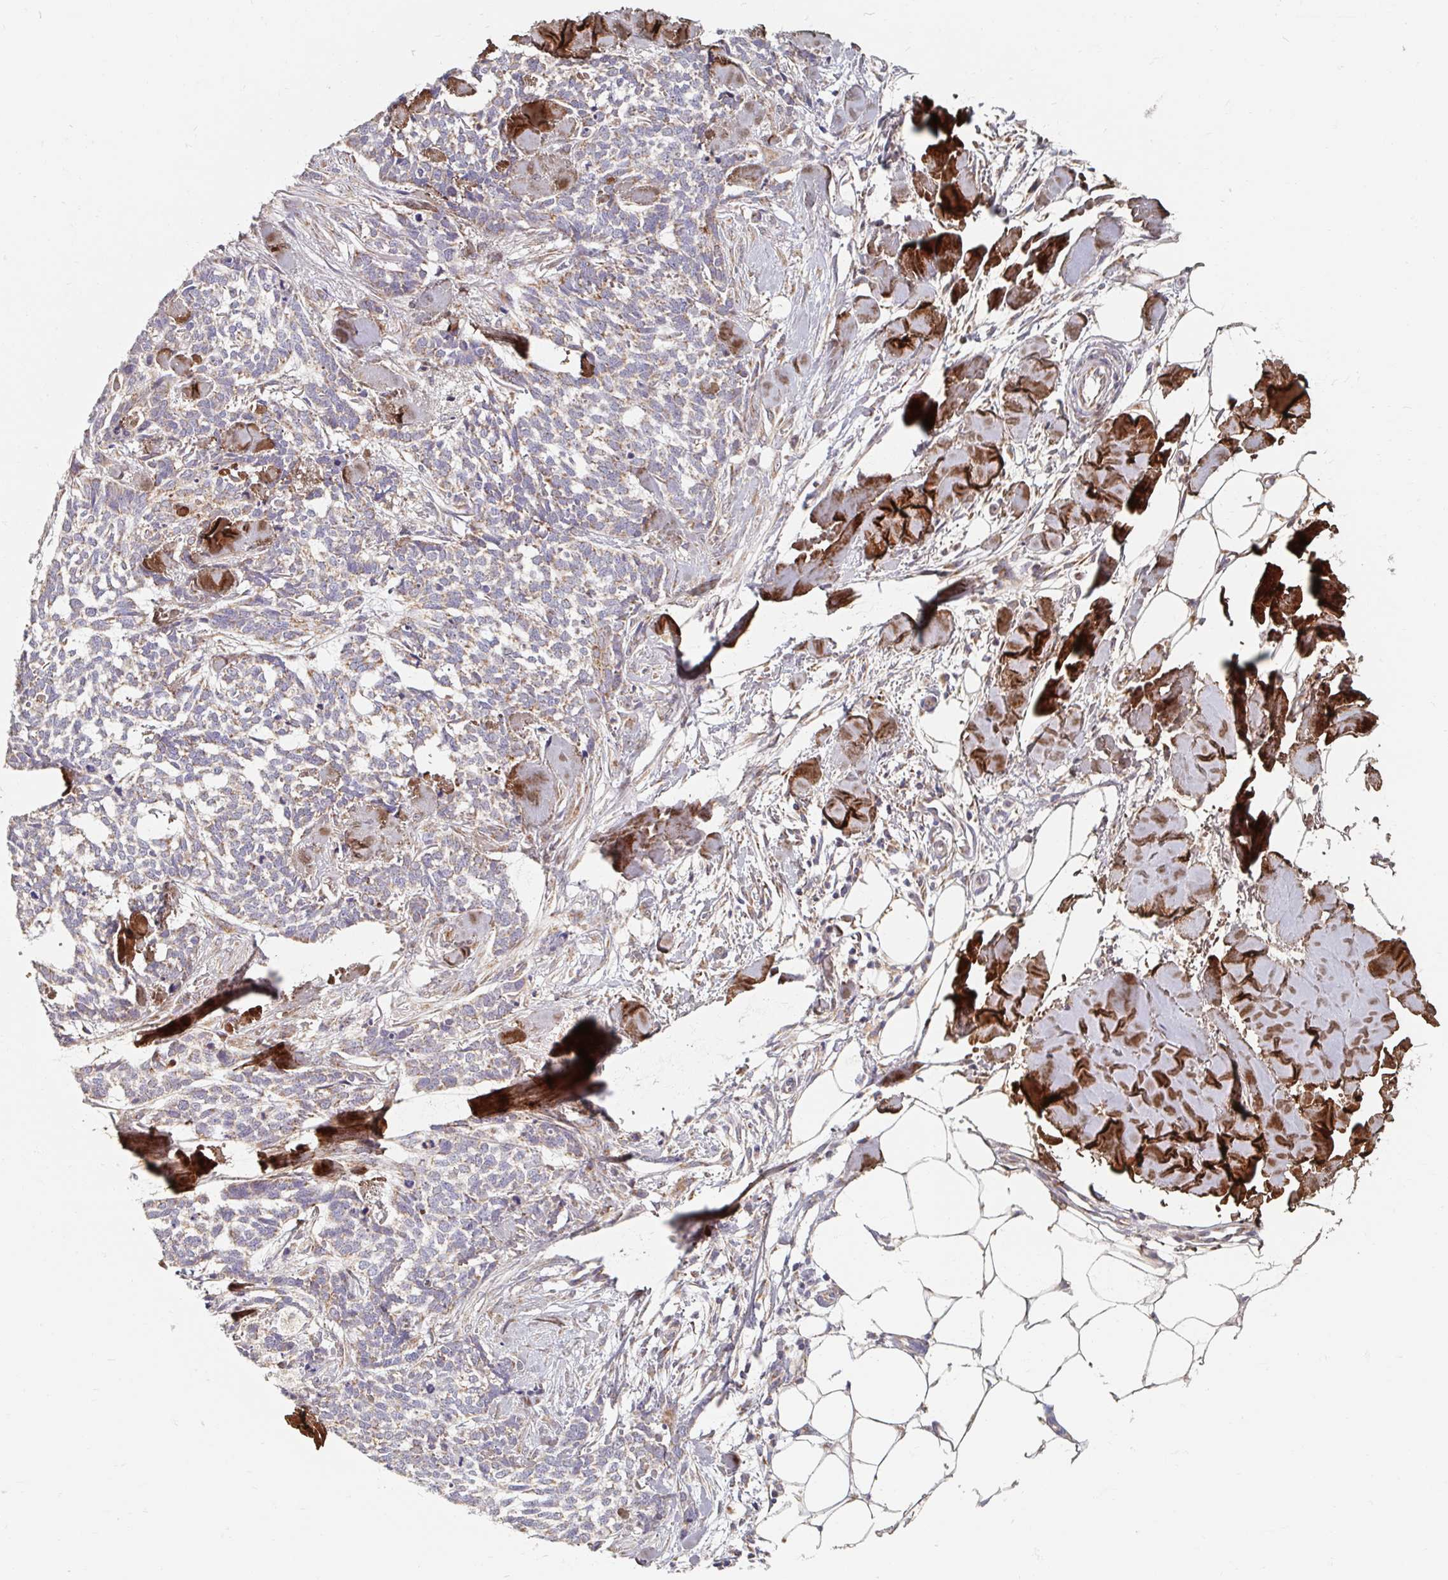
{"staining": {"intensity": "weak", "quantity": "<25%", "location": "cytoplasmic/membranous"}, "tissue": "skin cancer", "cell_type": "Tumor cells", "image_type": "cancer", "snomed": [{"axis": "morphology", "description": "Basal cell carcinoma"}, {"axis": "topography", "description": "Skin"}], "caption": "Protein analysis of basal cell carcinoma (skin) reveals no significant expression in tumor cells. Nuclei are stained in blue.", "gene": "MAVS", "patient": {"sex": "female", "age": 59}}